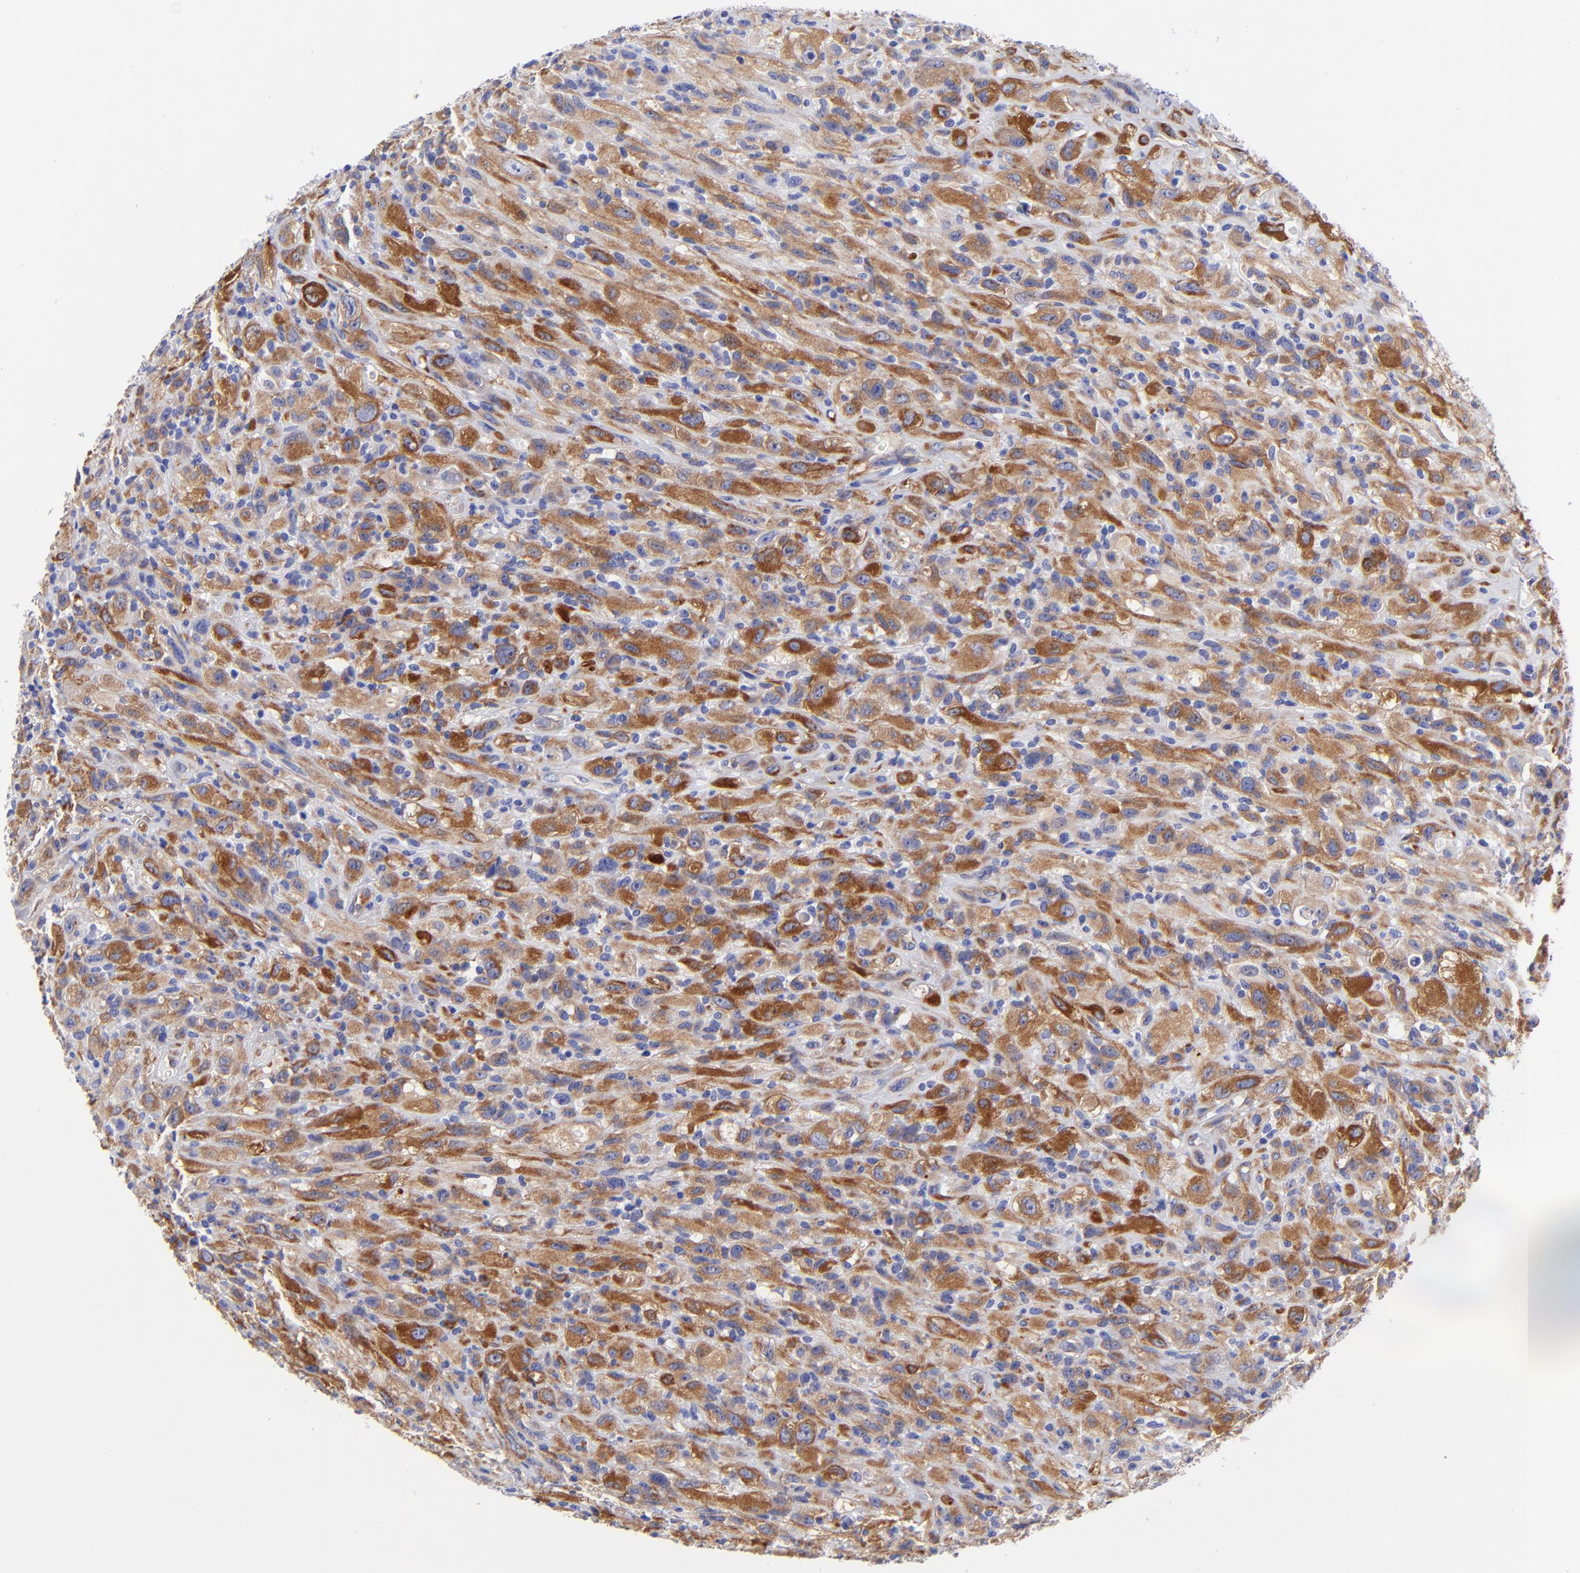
{"staining": {"intensity": "moderate", "quantity": "25%-75%", "location": "cytoplasmic/membranous"}, "tissue": "glioma", "cell_type": "Tumor cells", "image_type": "cancer", "snomed": [{"axis": "morphology", "description": "Glioma, malignant, High grade"}, {"axis": "topography", "description": "Brain"}], "caption": "An immunohistochemistry micrograph of tumor tissue is shown. Protein staining in brown highlights moderate cytoplasmic/membranous positivity in malignant high-grade glioma within tumor cells. (IHC, brightfield microscopy, high magnification).", "gene": "PPFIBP1", "patient": {"sex": "male", "age": 48}}